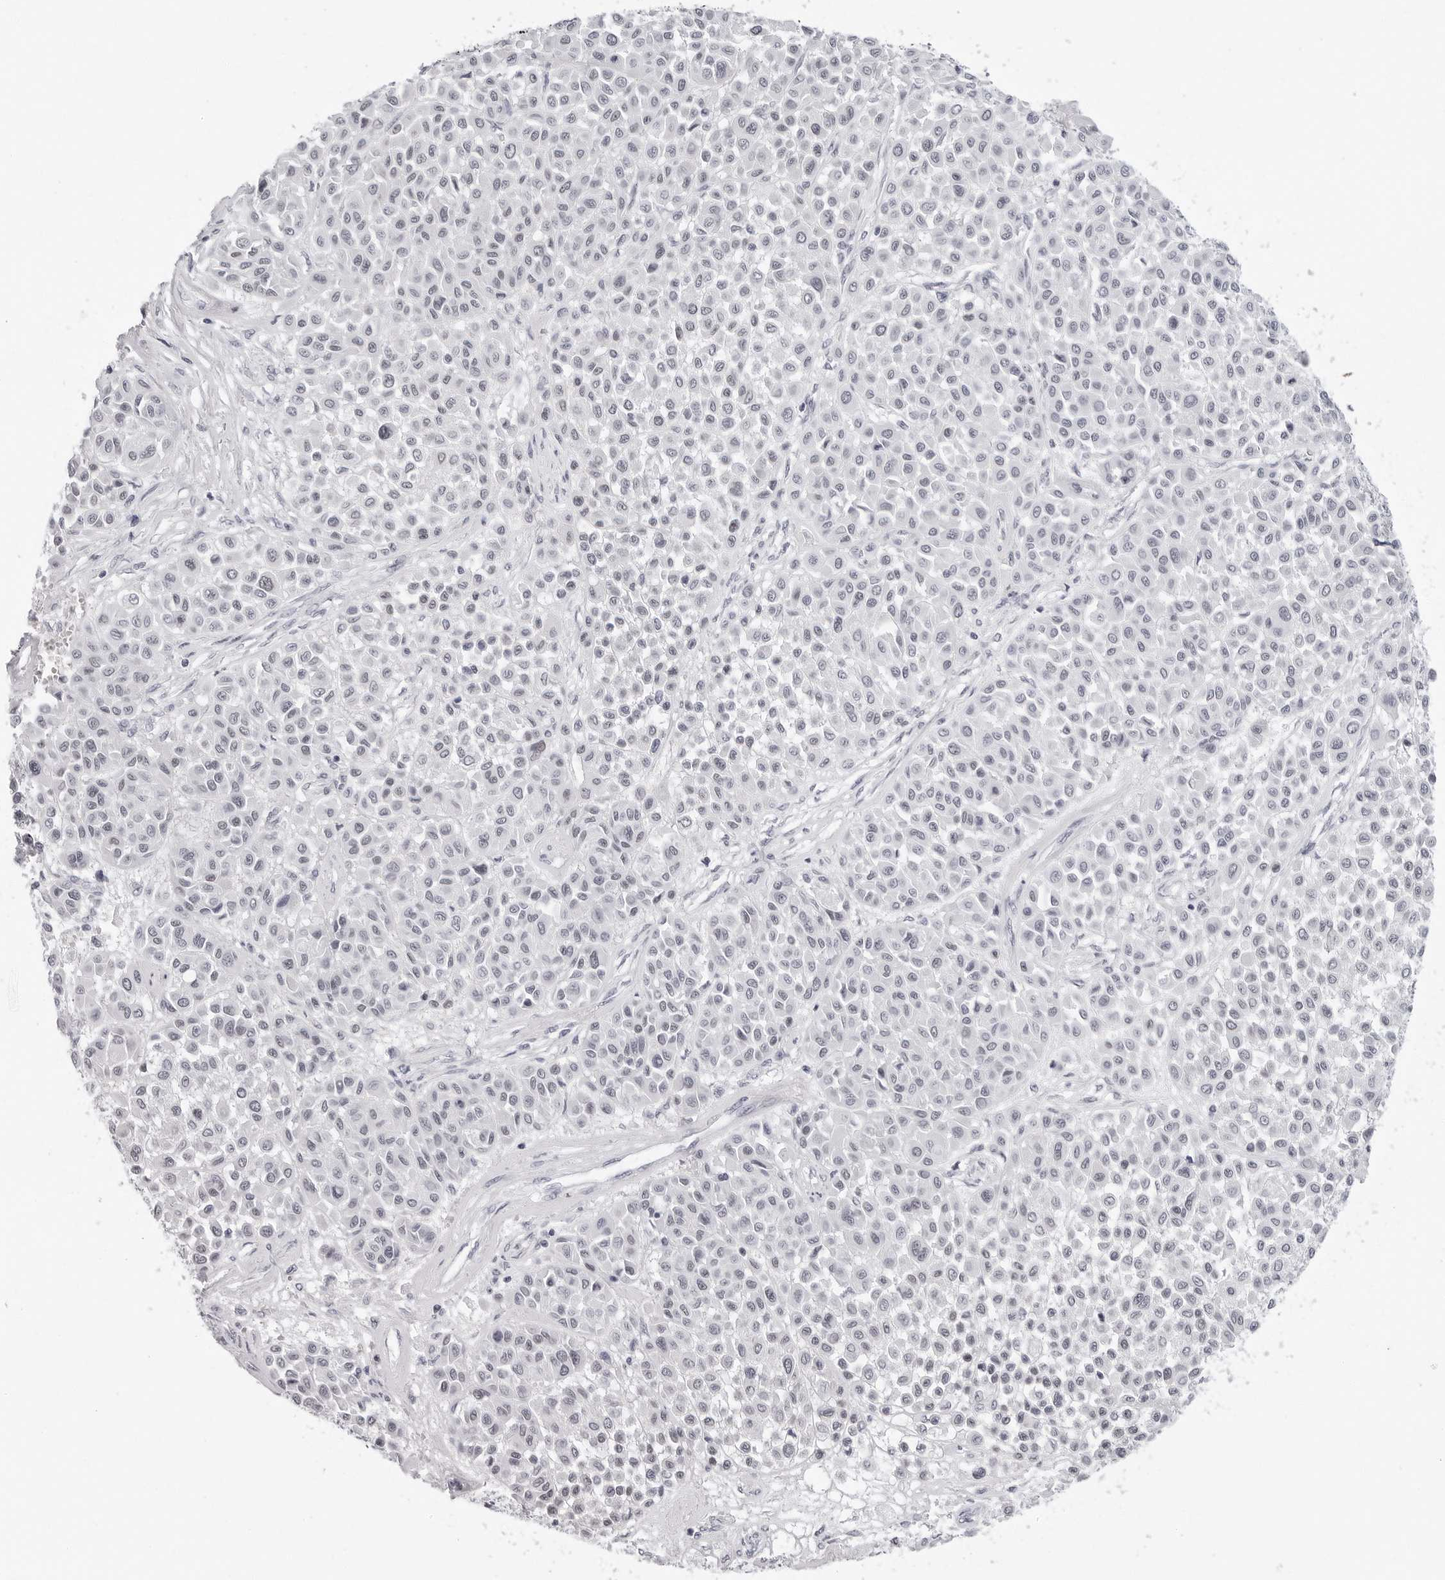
{"staining": {"intensity": "negative", "quantity": "none", "location": "none"}, "tissue": "melanoma", "cell_type": "Tumor cells", "image_type": "cancer", "snomed": [{"axis": "morphology", "description": "Malignant melanoma, Metastatic site"}, {"axis": "topography", "description": "Soft tissue"}], "caption": "Immunohistochemistry image of human melanoma stained for a protein (brown), which exhibits no positivity in tumor cells.", "gene": "VEZF1", "patient": {"sex": "male", "age": 41}}